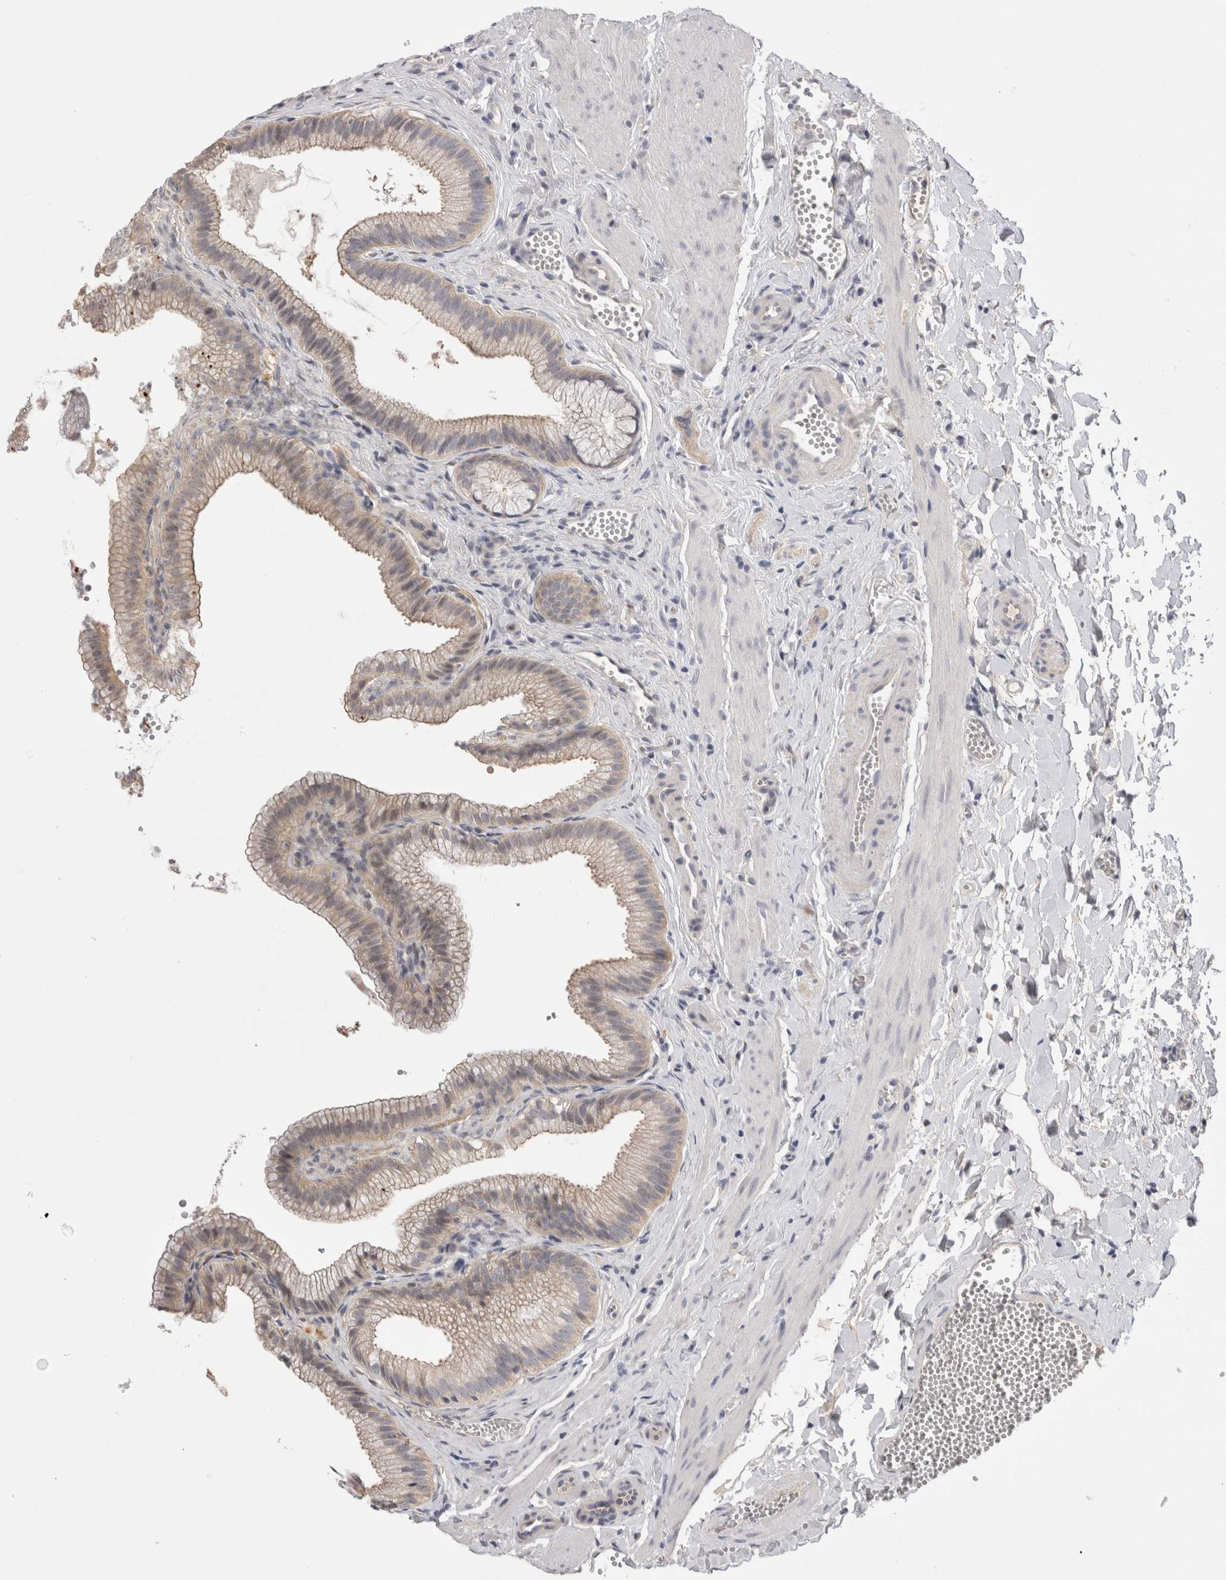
{"staining": {"intensity": "weak", "quantity": ">75%", "location": "cytoplasmic/membranous"}, "tissue": "gallbladder", "cell_type": "Glandular cells", "image_type": "normal", "snomed": [{"axis": "morphology", "description": "Normal tissue, NOS"}, {"axis": "topography", "description": "Gallbladder"}], "caption": "Approximately >75% of glandular cells in unremarkable human gallbladder exhibit weak cytoplasmic/membranous protein positivity as visualized by brown immunohistochemical staining.", "gene": "CERS3", "patient": {"sex": "male", "age": 38}}